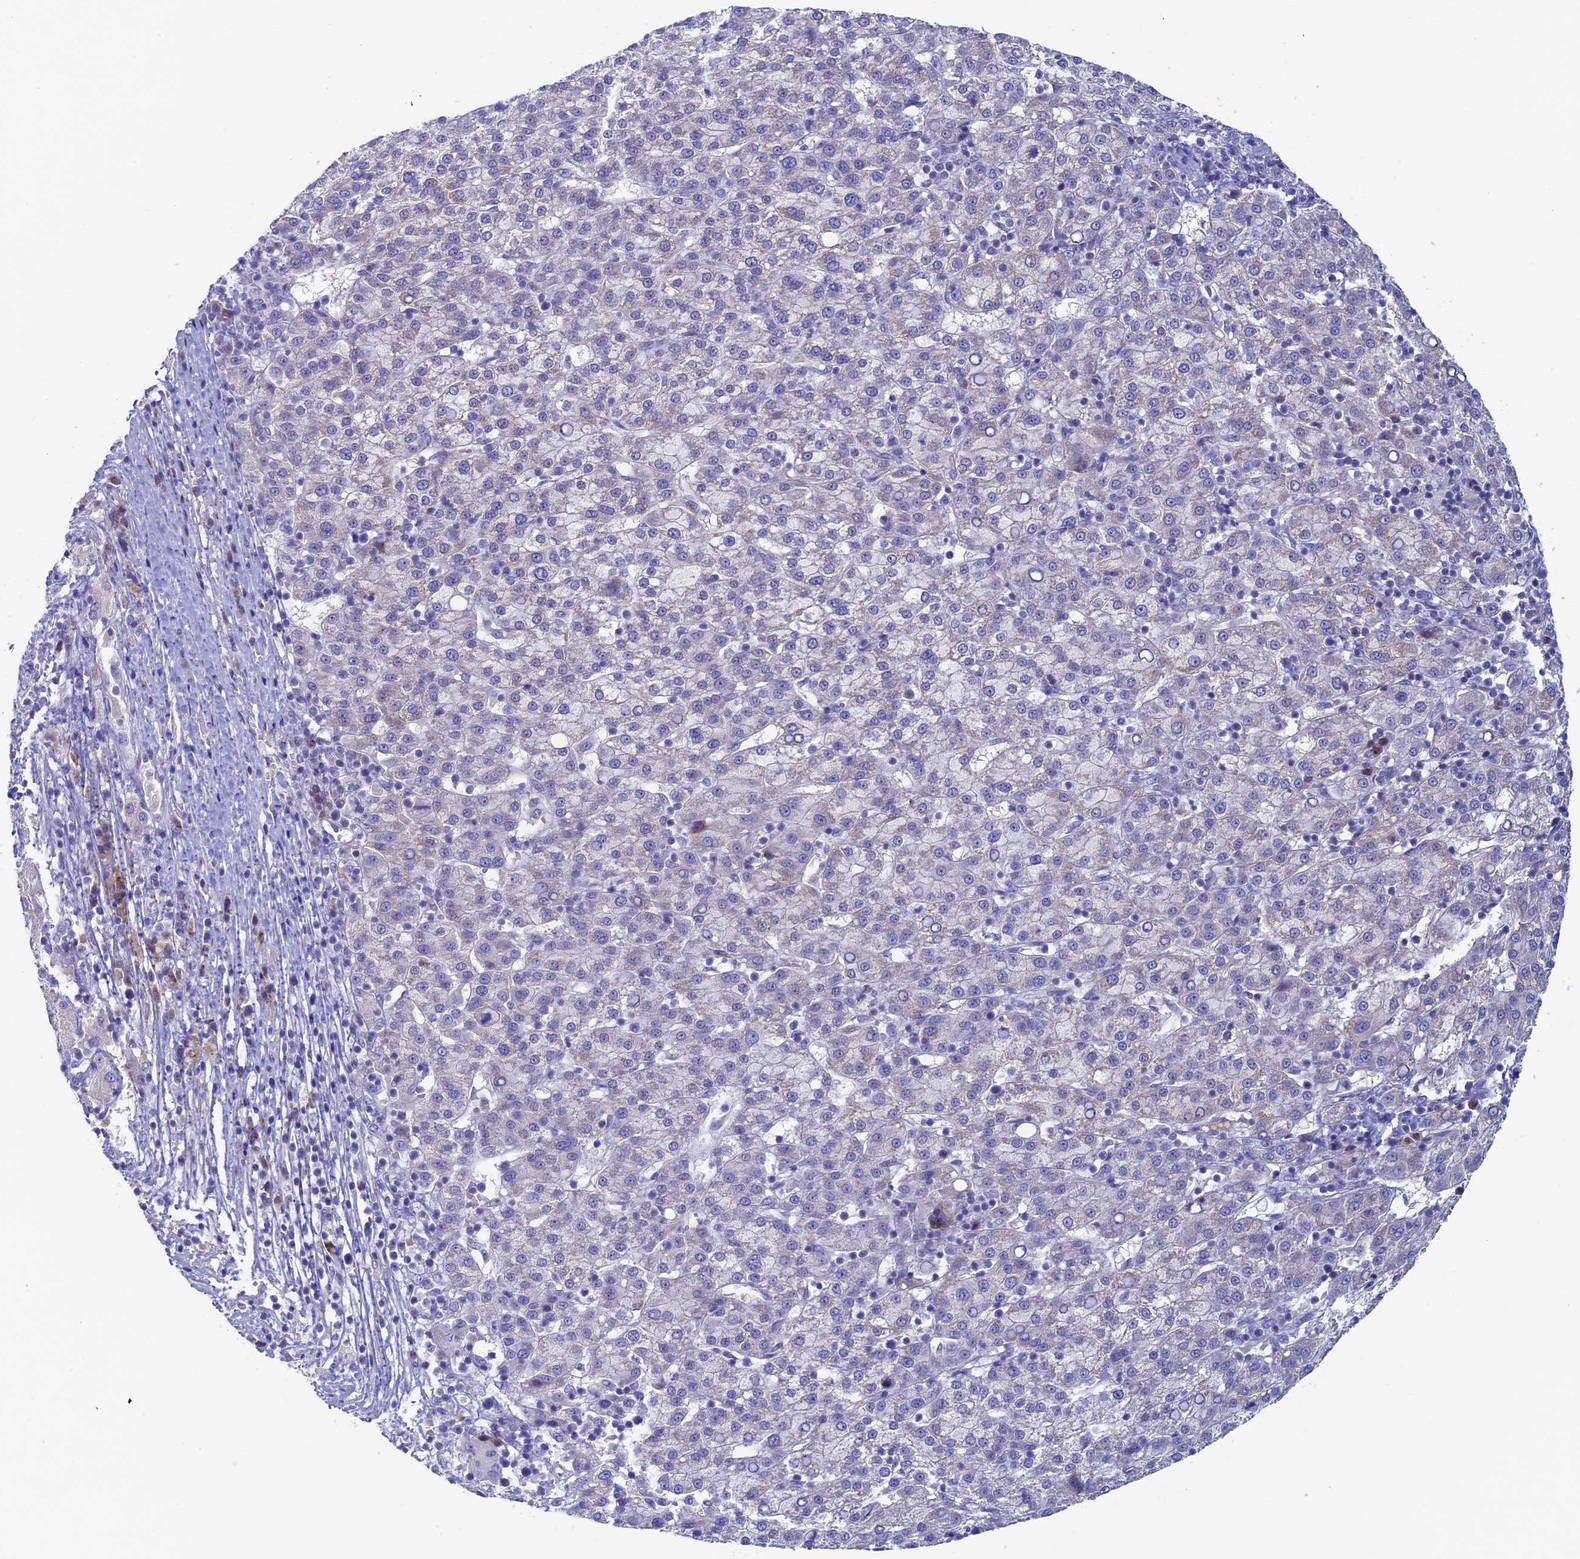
{"staining": {"intensity": "moderate", "quantity": "<25%", "location": "cytoplasmic/membranous"}, "tissue": "liver cancer", "cell_type": "Tumor cells", "image_type": "cancer", "snomed": [{"axis": "morphology", "description": "Carcinoma, Hepatocellular, NOS"}, {"axis": "topography", "description": "Liver"}], "caption": "A low amount of moderate cytoplasmic/membranous expression is appreciated in about <25% of tumor cells in liver hepatocellular carcinoma tissue.", "gene": "SLC15A5", "patient": {"sex": "female", "age": 58}}